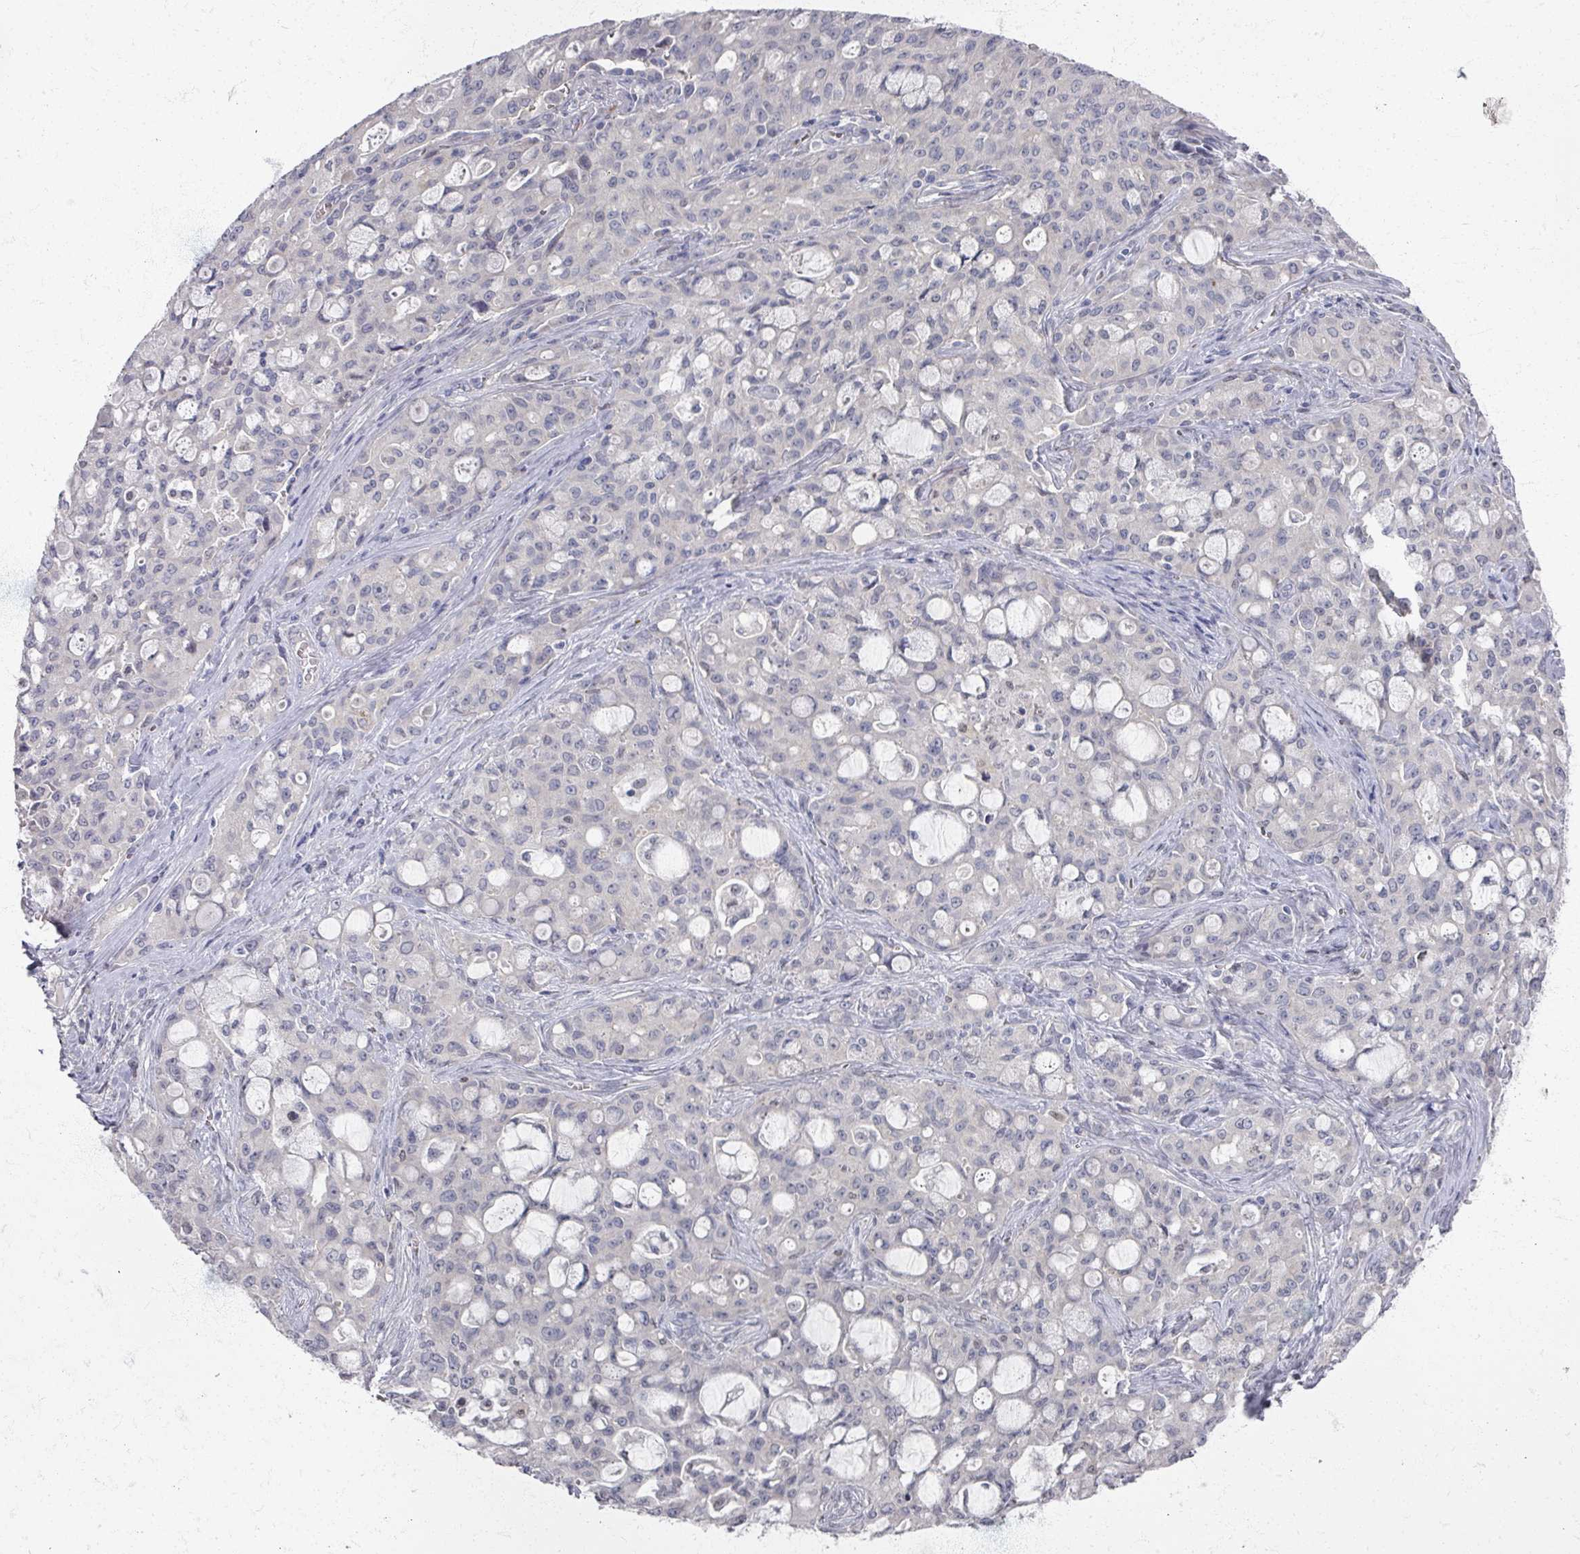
{"staining": {"intensity": "negative", "quantity": "none", "location": "none"}, "tissue": "lung cancer", "cell_type": "Tumor cells", "image_type": "cancer", "snomed": [{"axis": "morphology", "description": "Adenocarcinoma, NOS"}, {"axis": "topography", "description": "Lung"}], "caption": "IHC of adenocarcinoma (lung) shows no positivity in tumor cells.", "gene": "TTYH3", "patient": {"sex": "female", "age": 44}}